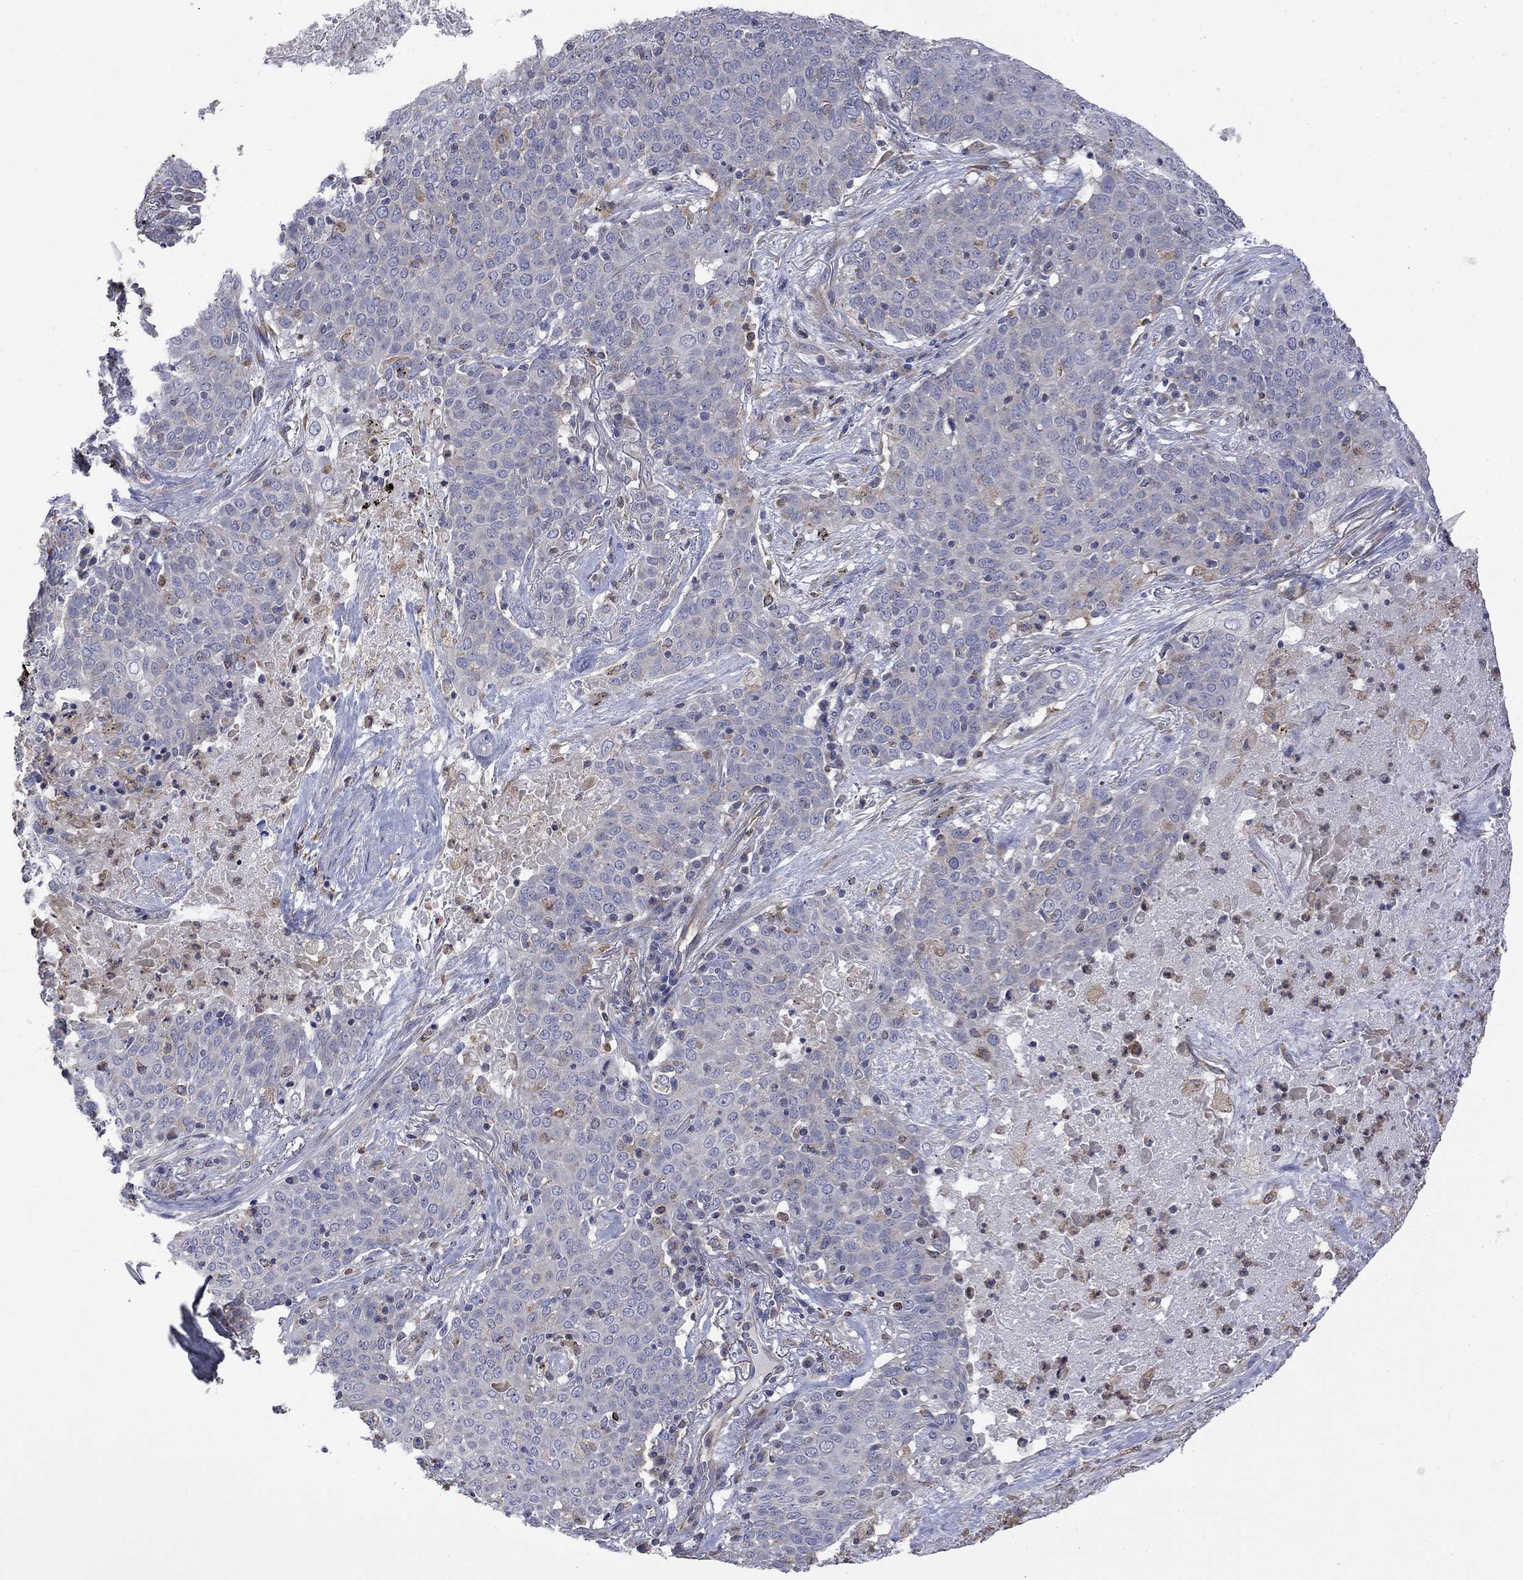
{"staining": {"intensity": "negative", "quantity": "none", "location": "none"}, "tissue": "lung cancer", "cell_type": "Tumor cells", "image_type": "cancer", "snomed": [{"axis": "morphology", "description": "Squamous cell carcinoma, NOS"}, {"axis": "topography", "description": "Lung"}], "caption": "This is an IHC micrograph of human squamous cell carcinoma (lung). There is no positivity in tumor cells.", "gene": "CAMKK2", "patient": {"sex": "male", "age": 82}}